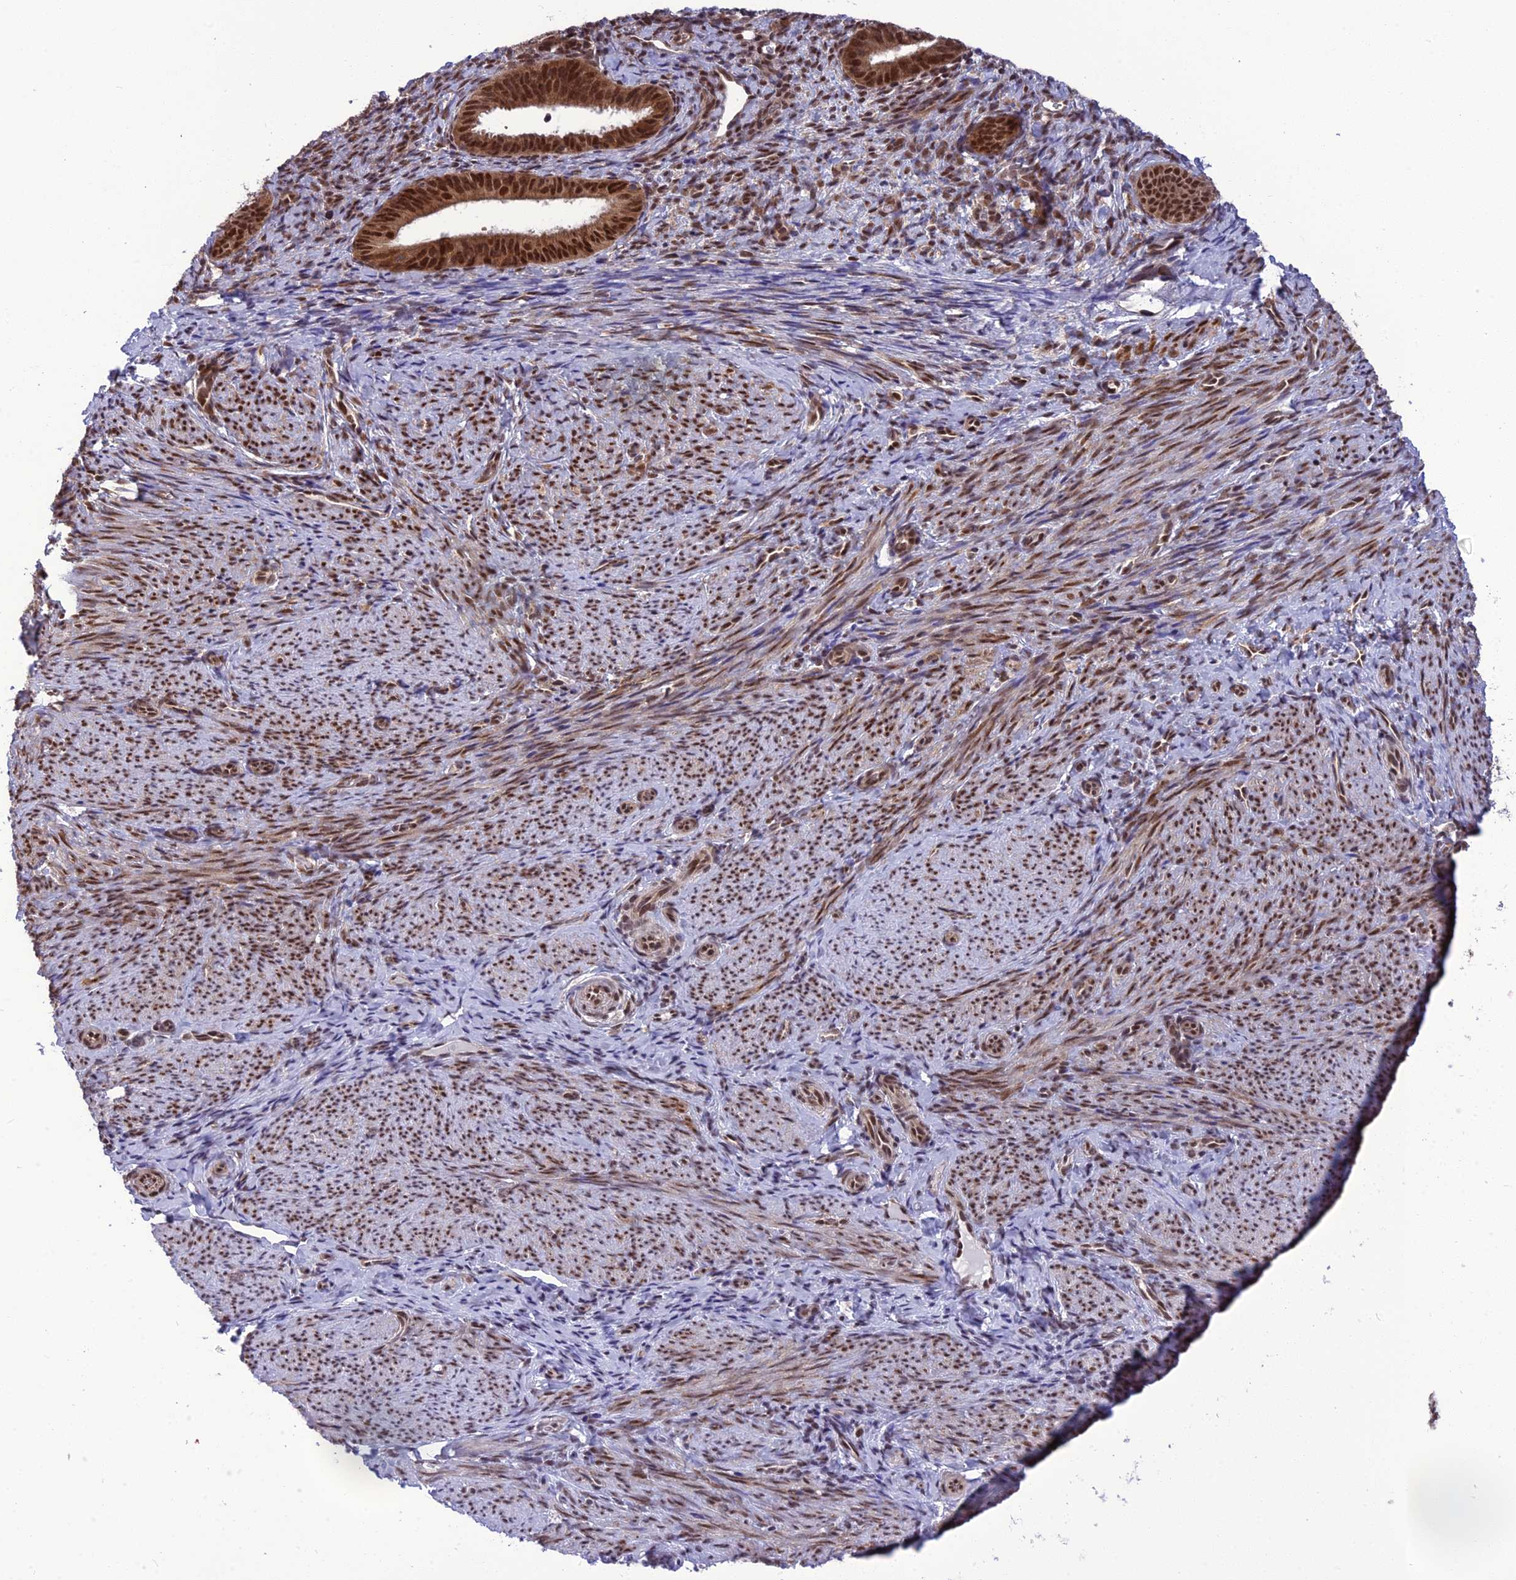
{"staining": {"intensity": "moderate", "quantity": ">75%", "location": "nuclear"}, "tissue": "endometrium", "cell_type": "Cells in endometrial stroma", "image_type": "normal", "snomed": [{"axis": "morphology", "description": "Normal tissue, NOS"}, {"axis": "topography", "description": "Endometrium"}], "caption": "Endometrium stained with immunohistochemistry (IHC) exhibits moderate nuclear positivity in approximately >75% of cells in endometrial stroma.", "gene": "RTRAF", "patient": {"sex": "female", "age": 65}}